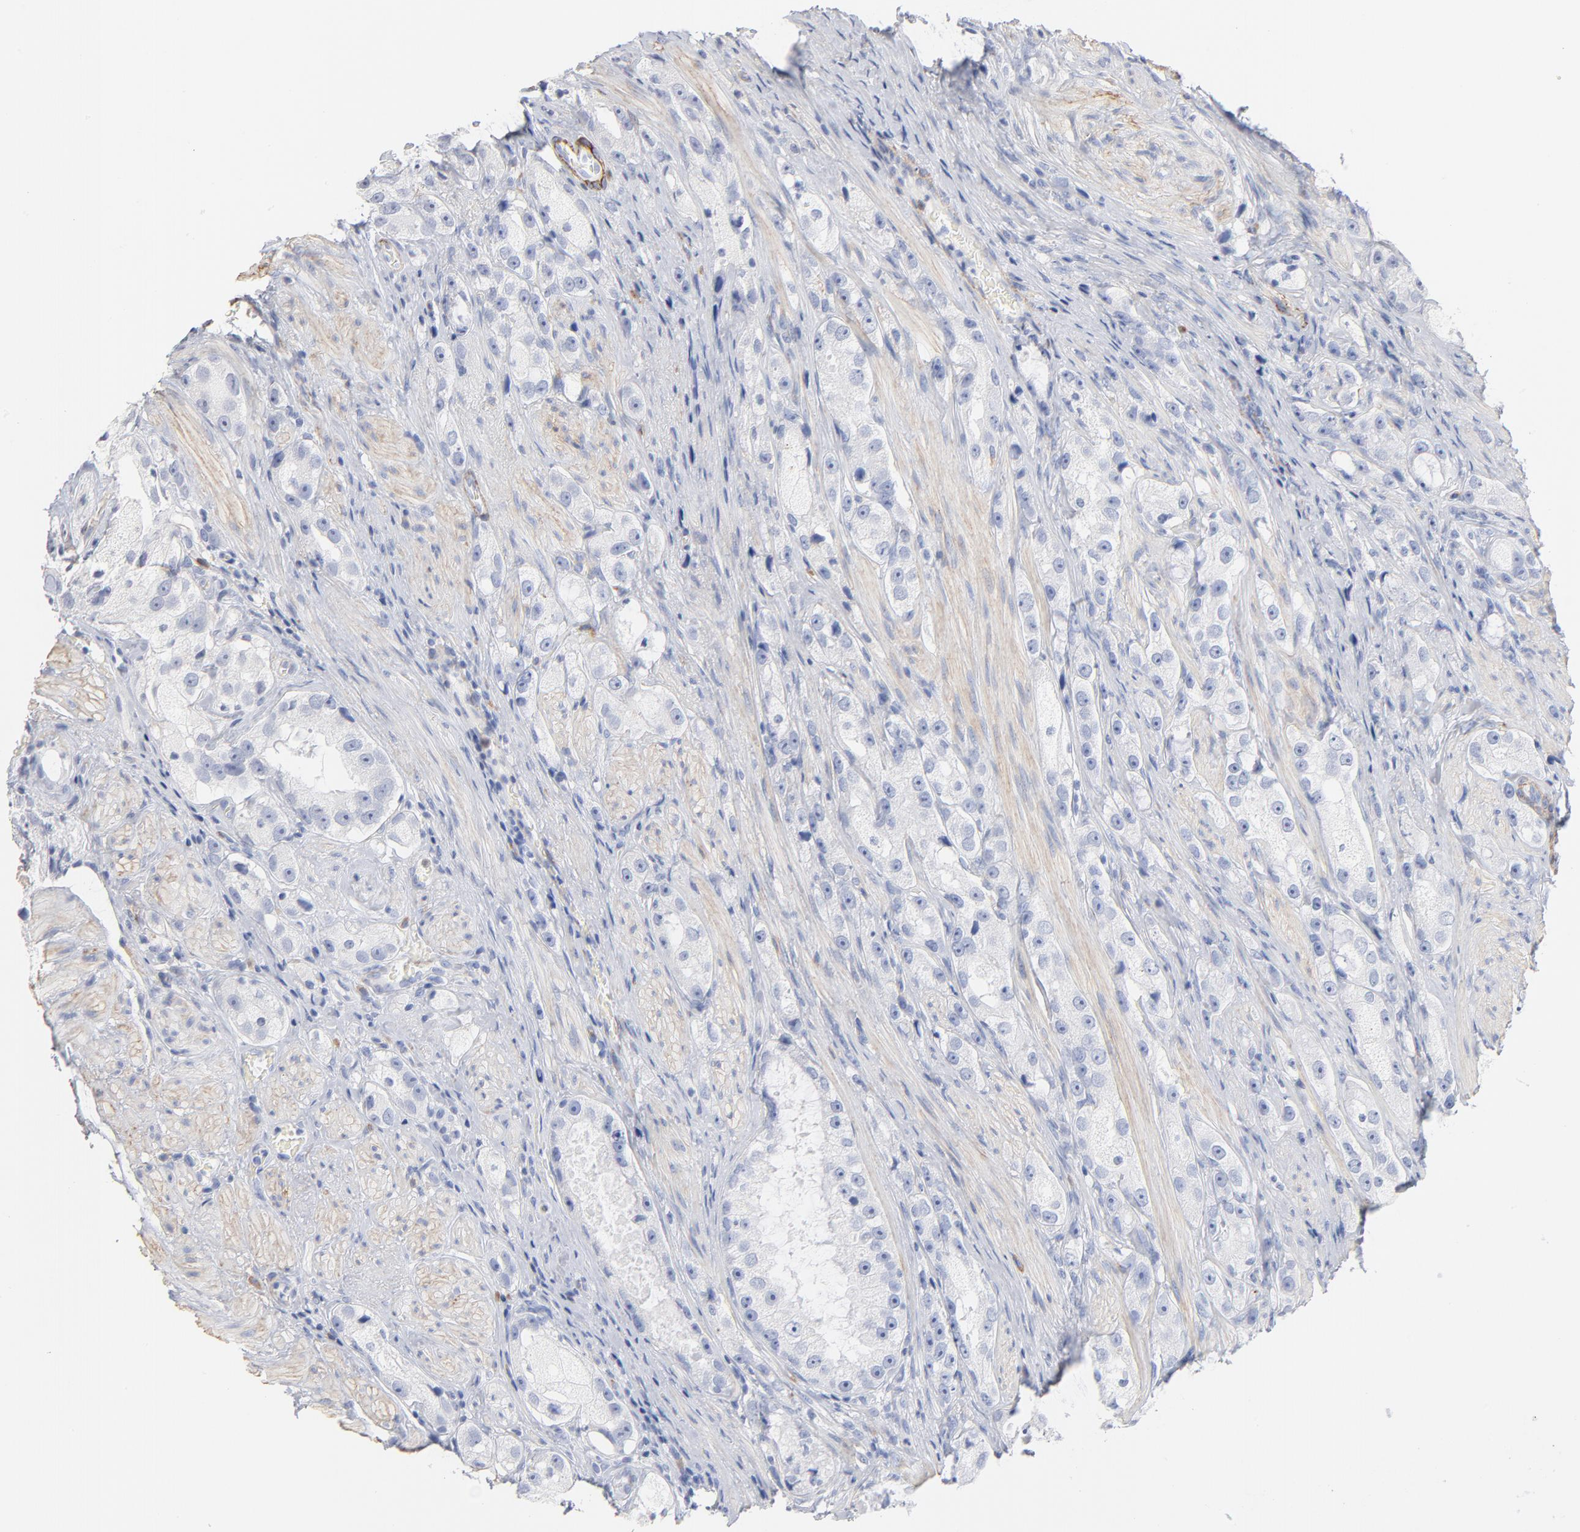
{"staining": {"intensity": "negative", "quantity": "none", "location": "none"}, "tissue": "prostate cancer", "cell_type": "Tumor cells", "image_type": "cancer", "snomed": [{"axis": "morphology", "description": "Adenocarcinoma, High grade"}, {"axis": "topography", "description": "Prostate"}], "caption": "The micrograph reveals no significant expression in tumor cells of prostate high-grade adenocarcinoma.", "gene": "AGTR1", "patient": {"sex": "male", "age": 63}}